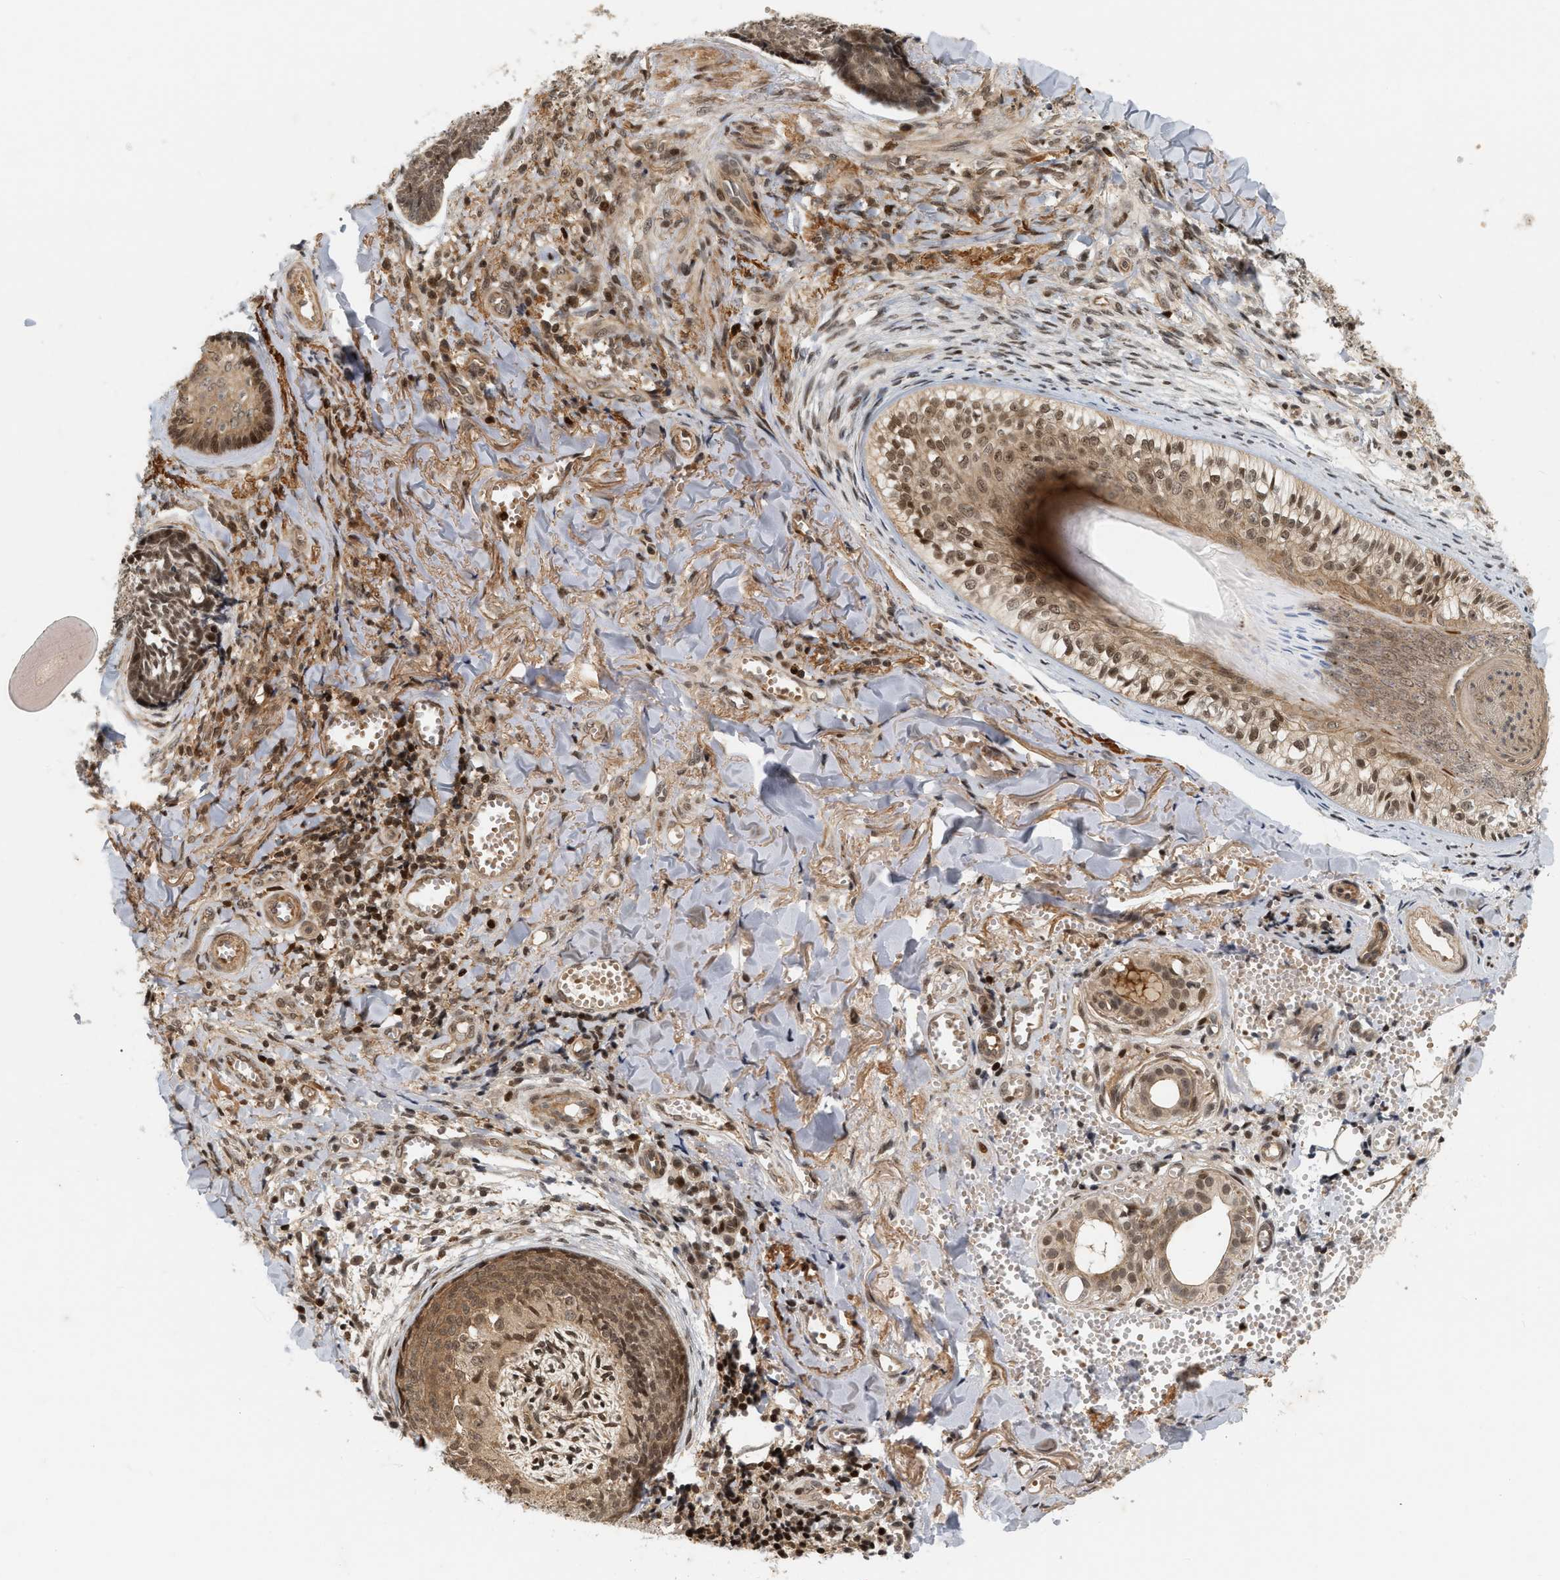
{"staining": {"intensity": "moderate", "quantity": ">75%", "location": "cytoplasmic/membranous,nuclear"}, "tissue": "skin cancer", "cell_type": "Tumor cells", "image_type": "cancer", "snomed": [{"axis": "morphology", "description": "Basal cell carcinoma"}, {"axis": "topography", "description": "Skin"}], "caption": "IHC histopathology image of neoplastic tissue: basal cell carcinoma (skin) stained using IHC exhibits medium levels of moderate protein expression localized specifically in the cytoplasmic/membranous and nuclear of tumor cells, appearing as a cytoplasmic/membranous and nuclear brown color.", "gene": "NFE2L2", "patient": {"sex": "male", "age": 84}}